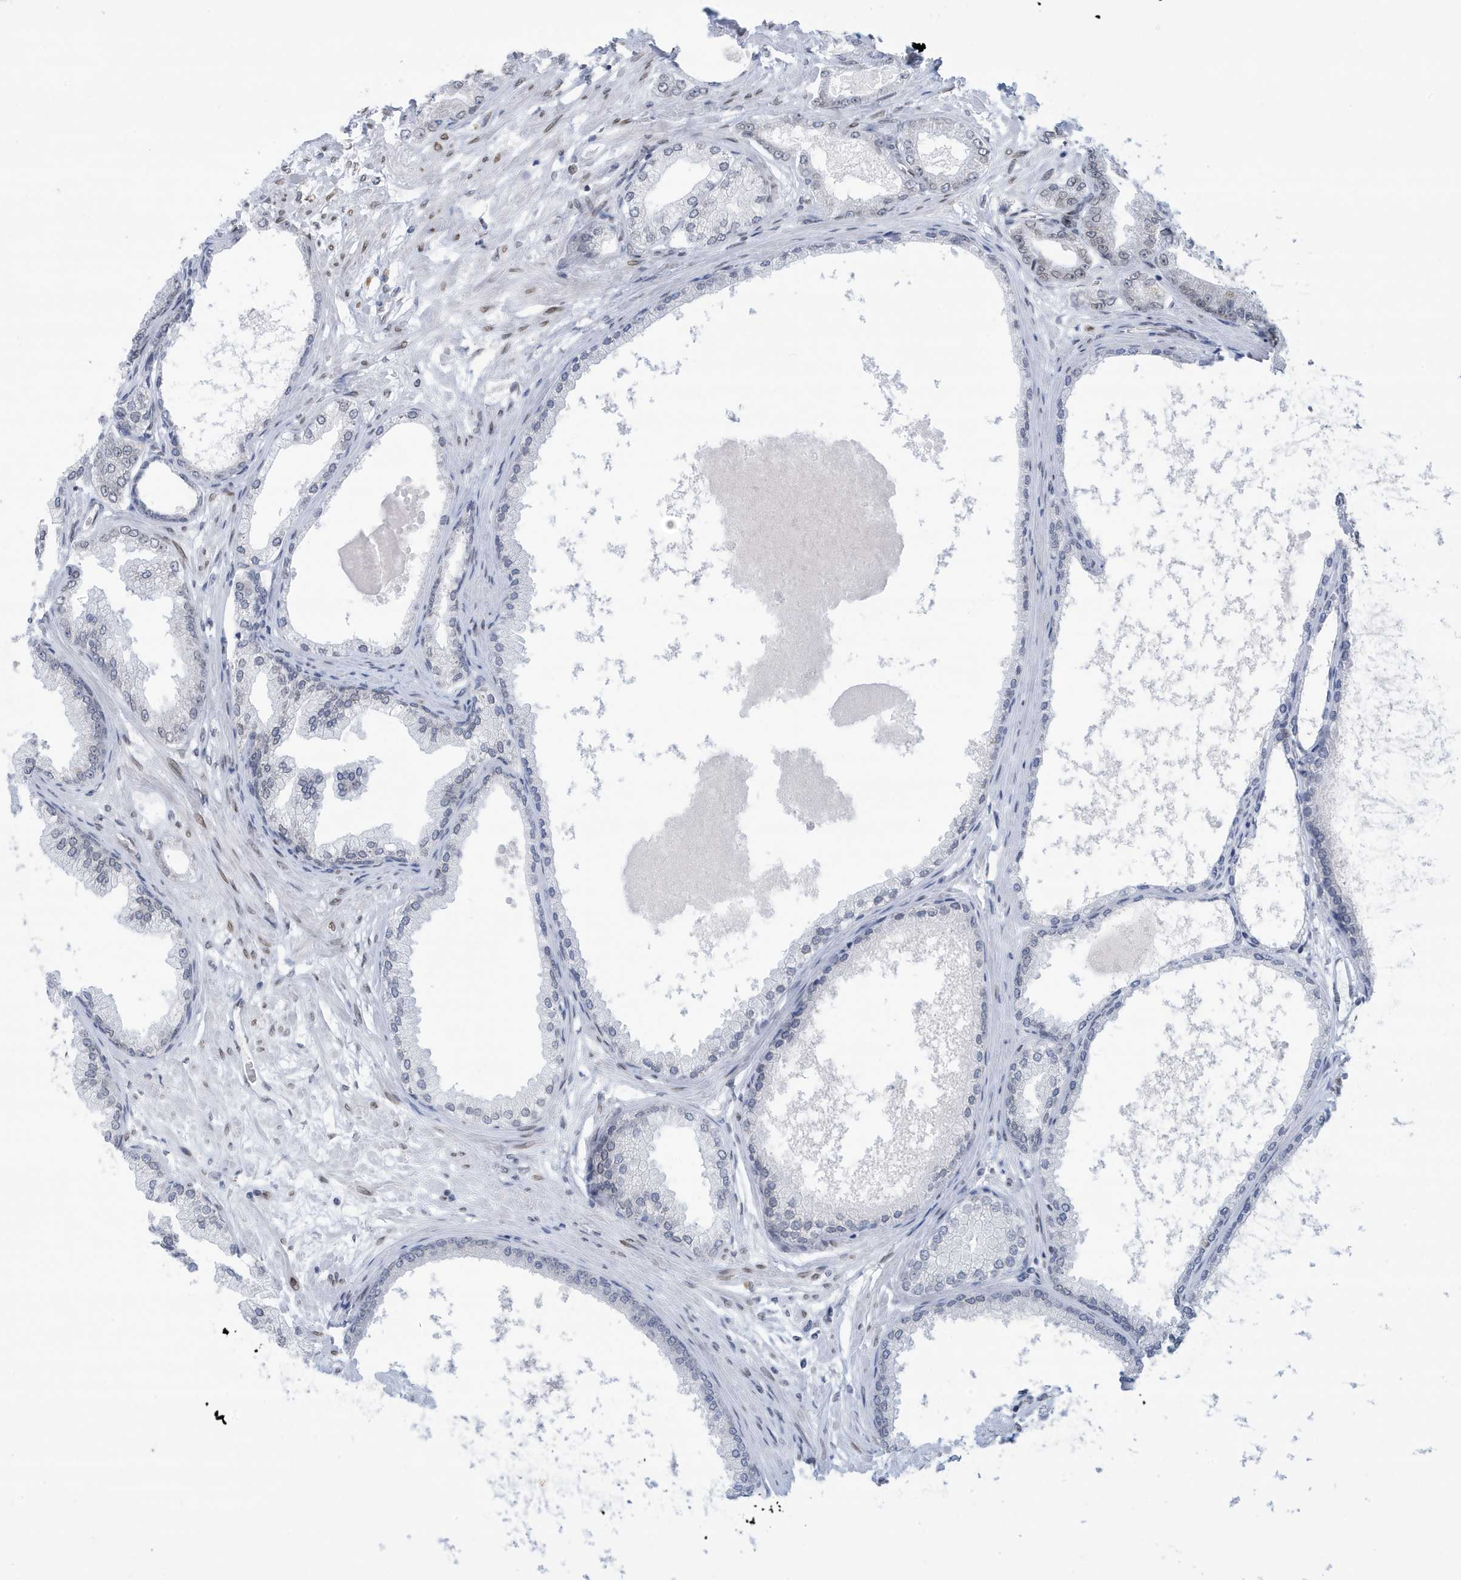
{"staining": {"intensity": "weak", "quantity": "<25%", "location": "nuclear"}, "tissue": "prostate cancer", "cell_type": "Tumor cells", "image_type": "cancer", "snomed": [{"axis": "morphology", "description": "Adenocarcinoma, Low grade"}, {"axis": "topography", "description": "Prostate"}], "caption": "Micrograph shows no protein staining in tumor cells of prostate cancer (low-grade adenocarcinoma) tissue.", "gene": "PCYT1A", "patient": {"sex": "male", "age": 63}}